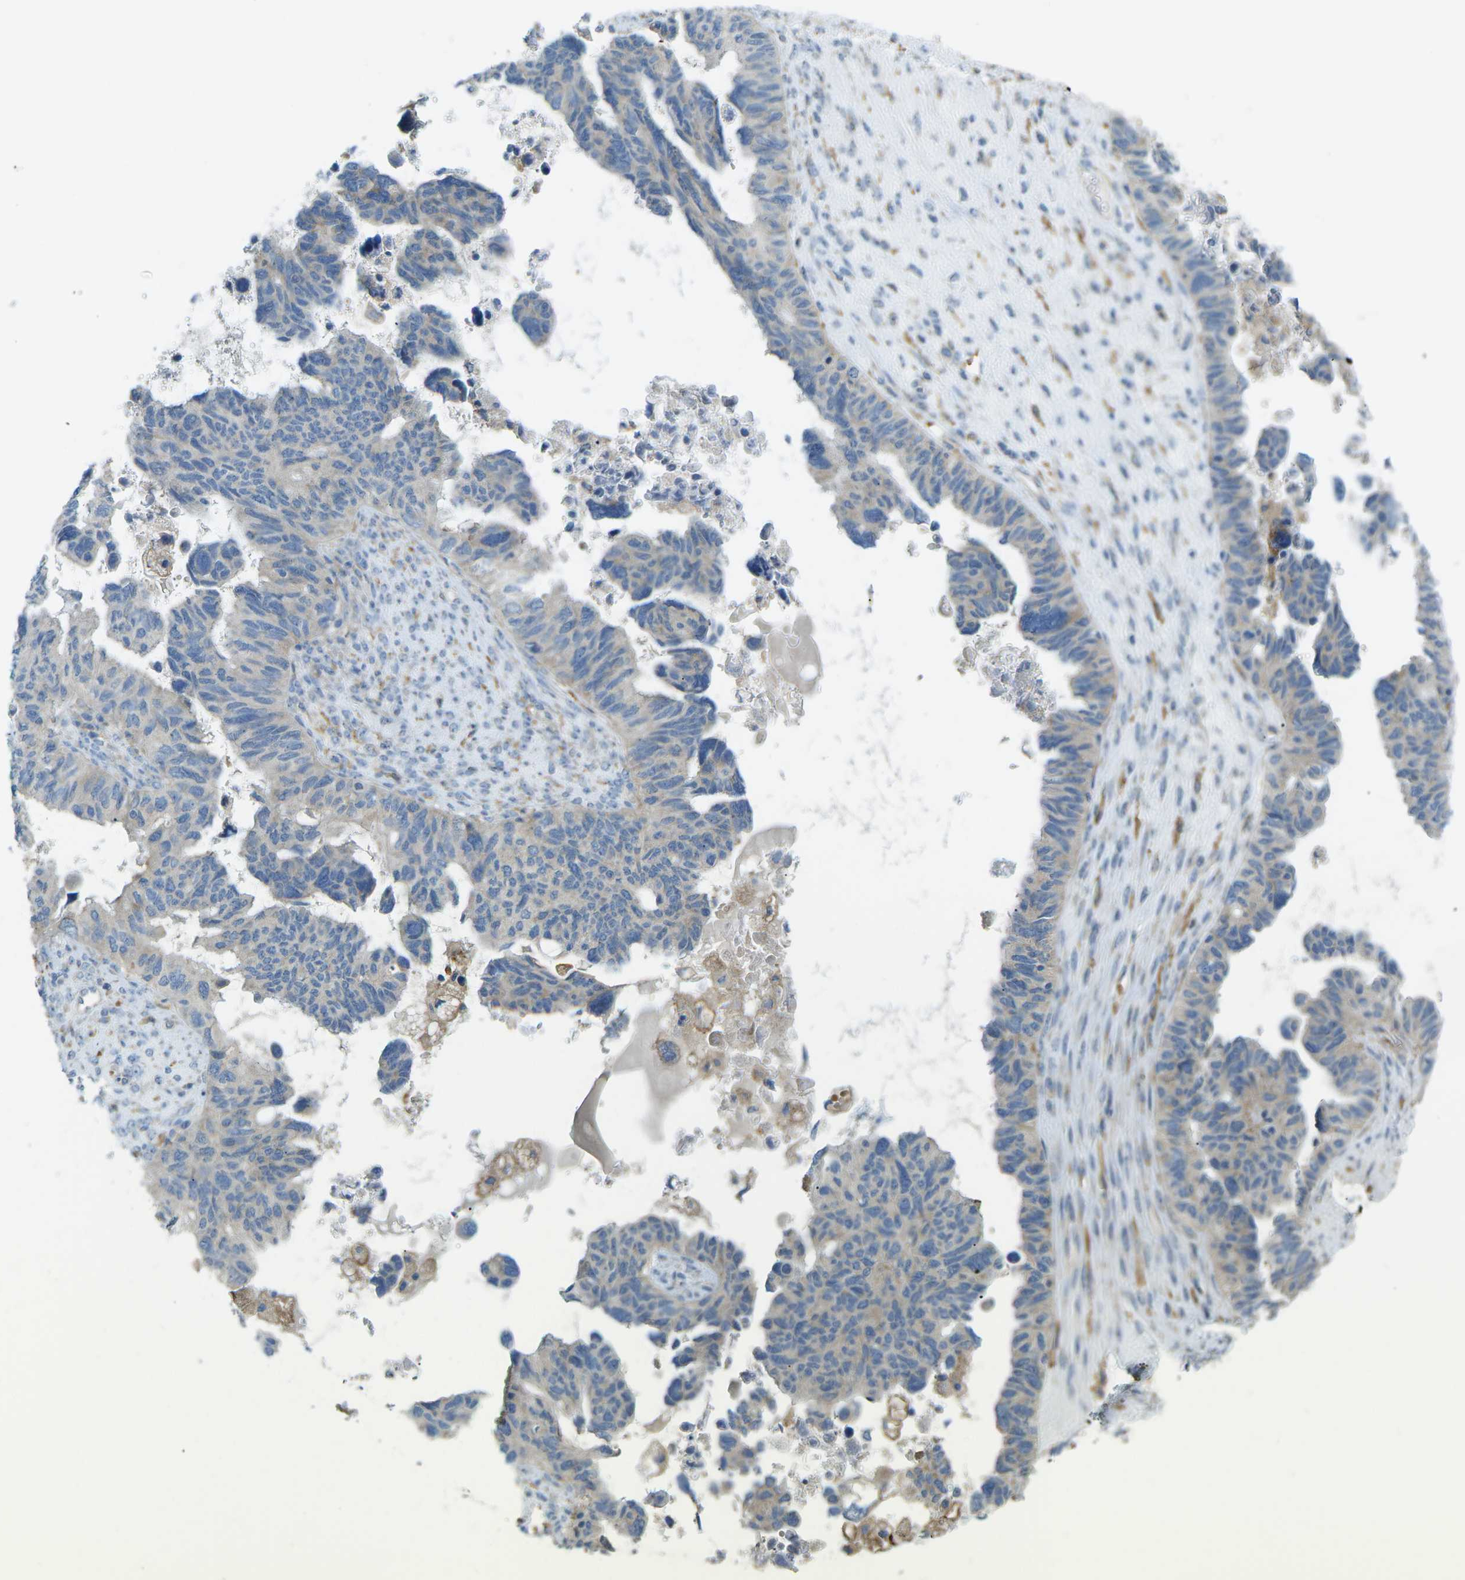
{"staining": {"intensity": "weak", "quantity": "<25%", "location": "cytoplasmic/membranous"}, "tissue": "ovarian cancer", "cell_type": "Tumor cells", "image_type": "cancer", "snomed": [{"axis": "morphology", "description": "Cystadenocarcinoma, serous, NOS"}, {"axis": "topography", "description": "Ovary"}], "caption": "Immunohistochemical staining of ovarian cancer (serous cystadenocarcinoma) exhibits no significant staining in tumor cells.", "gene": "MYLK4", "patient": {"sex": "female", "age": 79}}